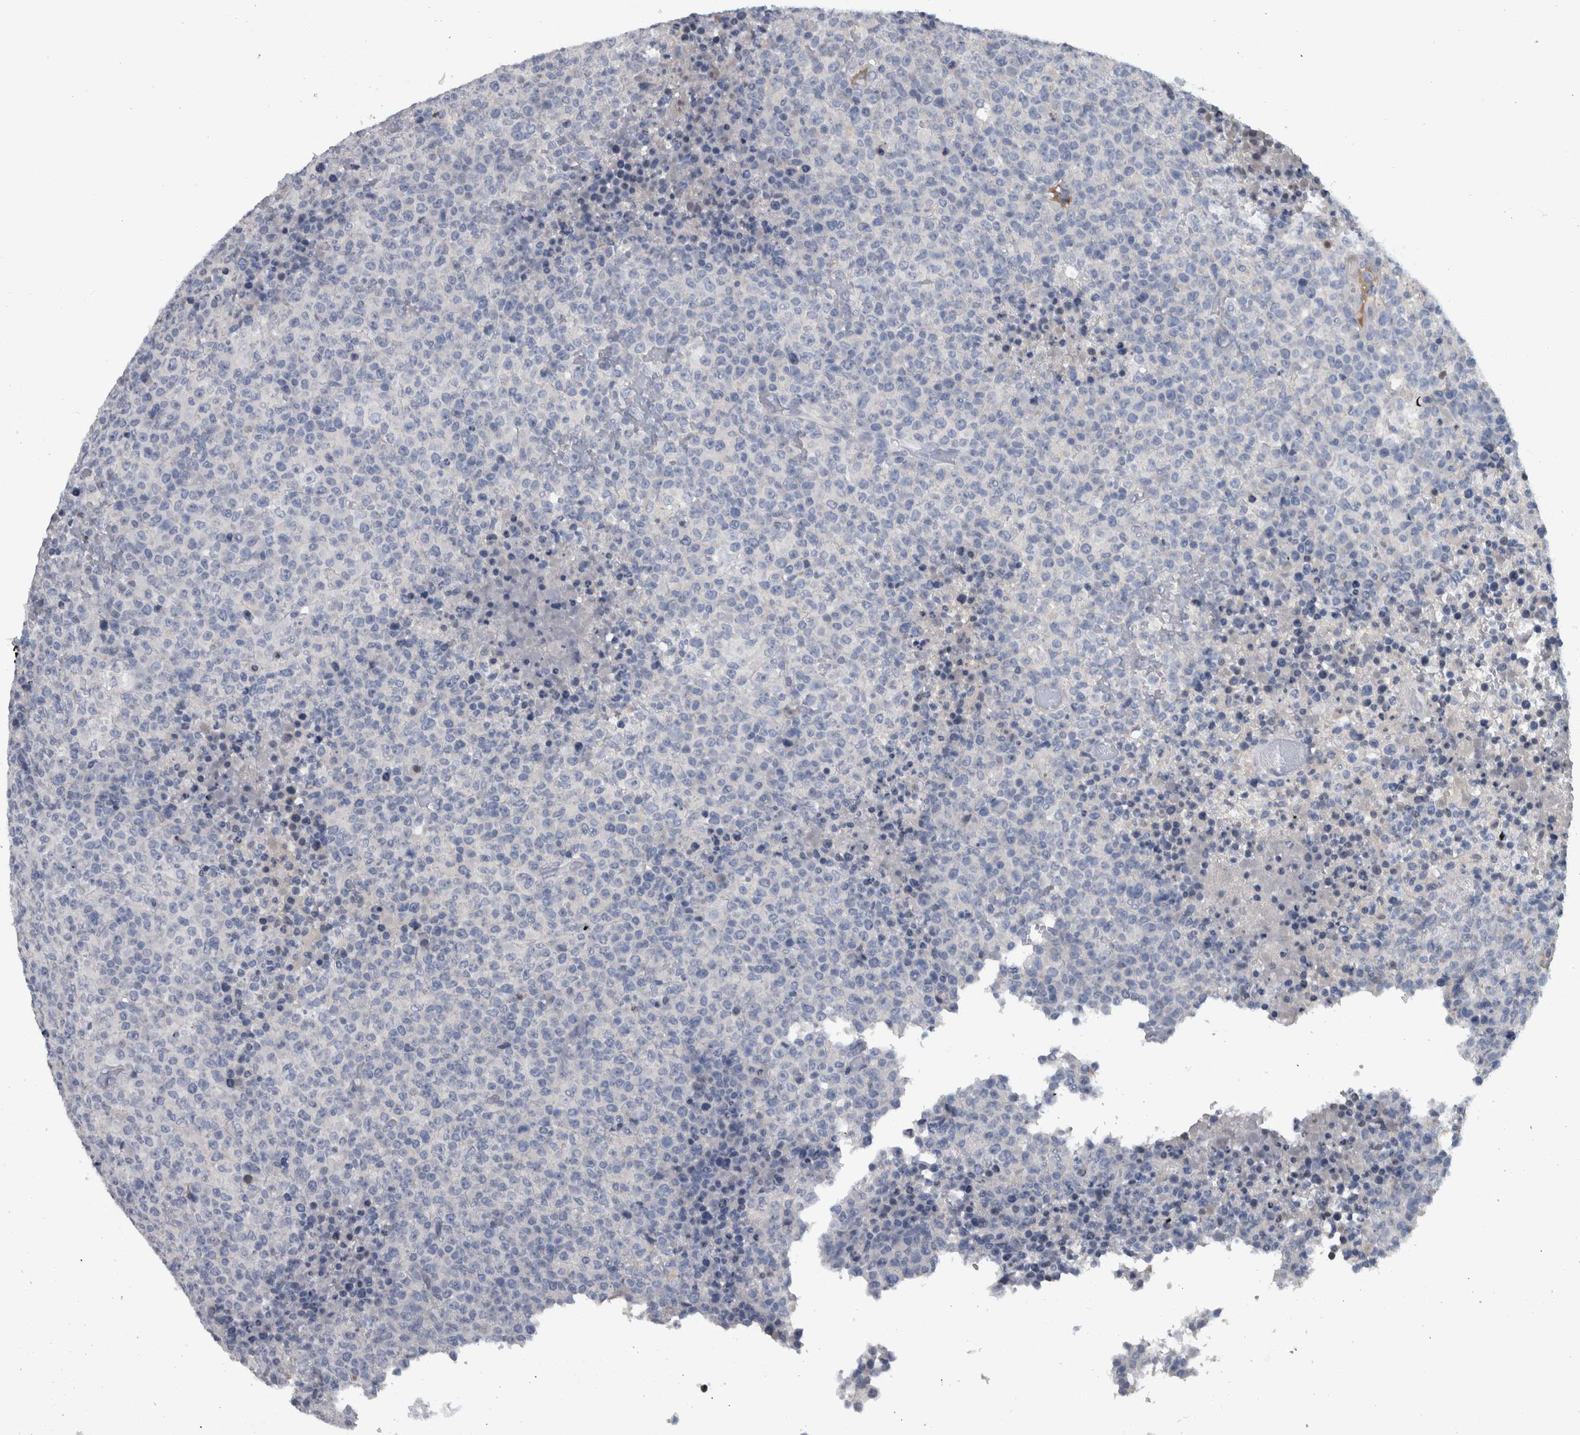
{"staining": {"intensity": "negative", "quantity": "none", "location": "none"}, "tissue": "lymphoma", "cell_type": "Tumor cells", "image_type": "cancer", "snomed": [{"axis": "morphology", "description": "Malignant lymphoma, non-Hodgkin's type, High grade"}, {"axis": "topography", "description": "Lymph node"}], "caption": "The image demonstrates no staining of tumor cells in lymphoma.", "gene": "CDH17", "patient": {"sex": "male", "age": 13}}